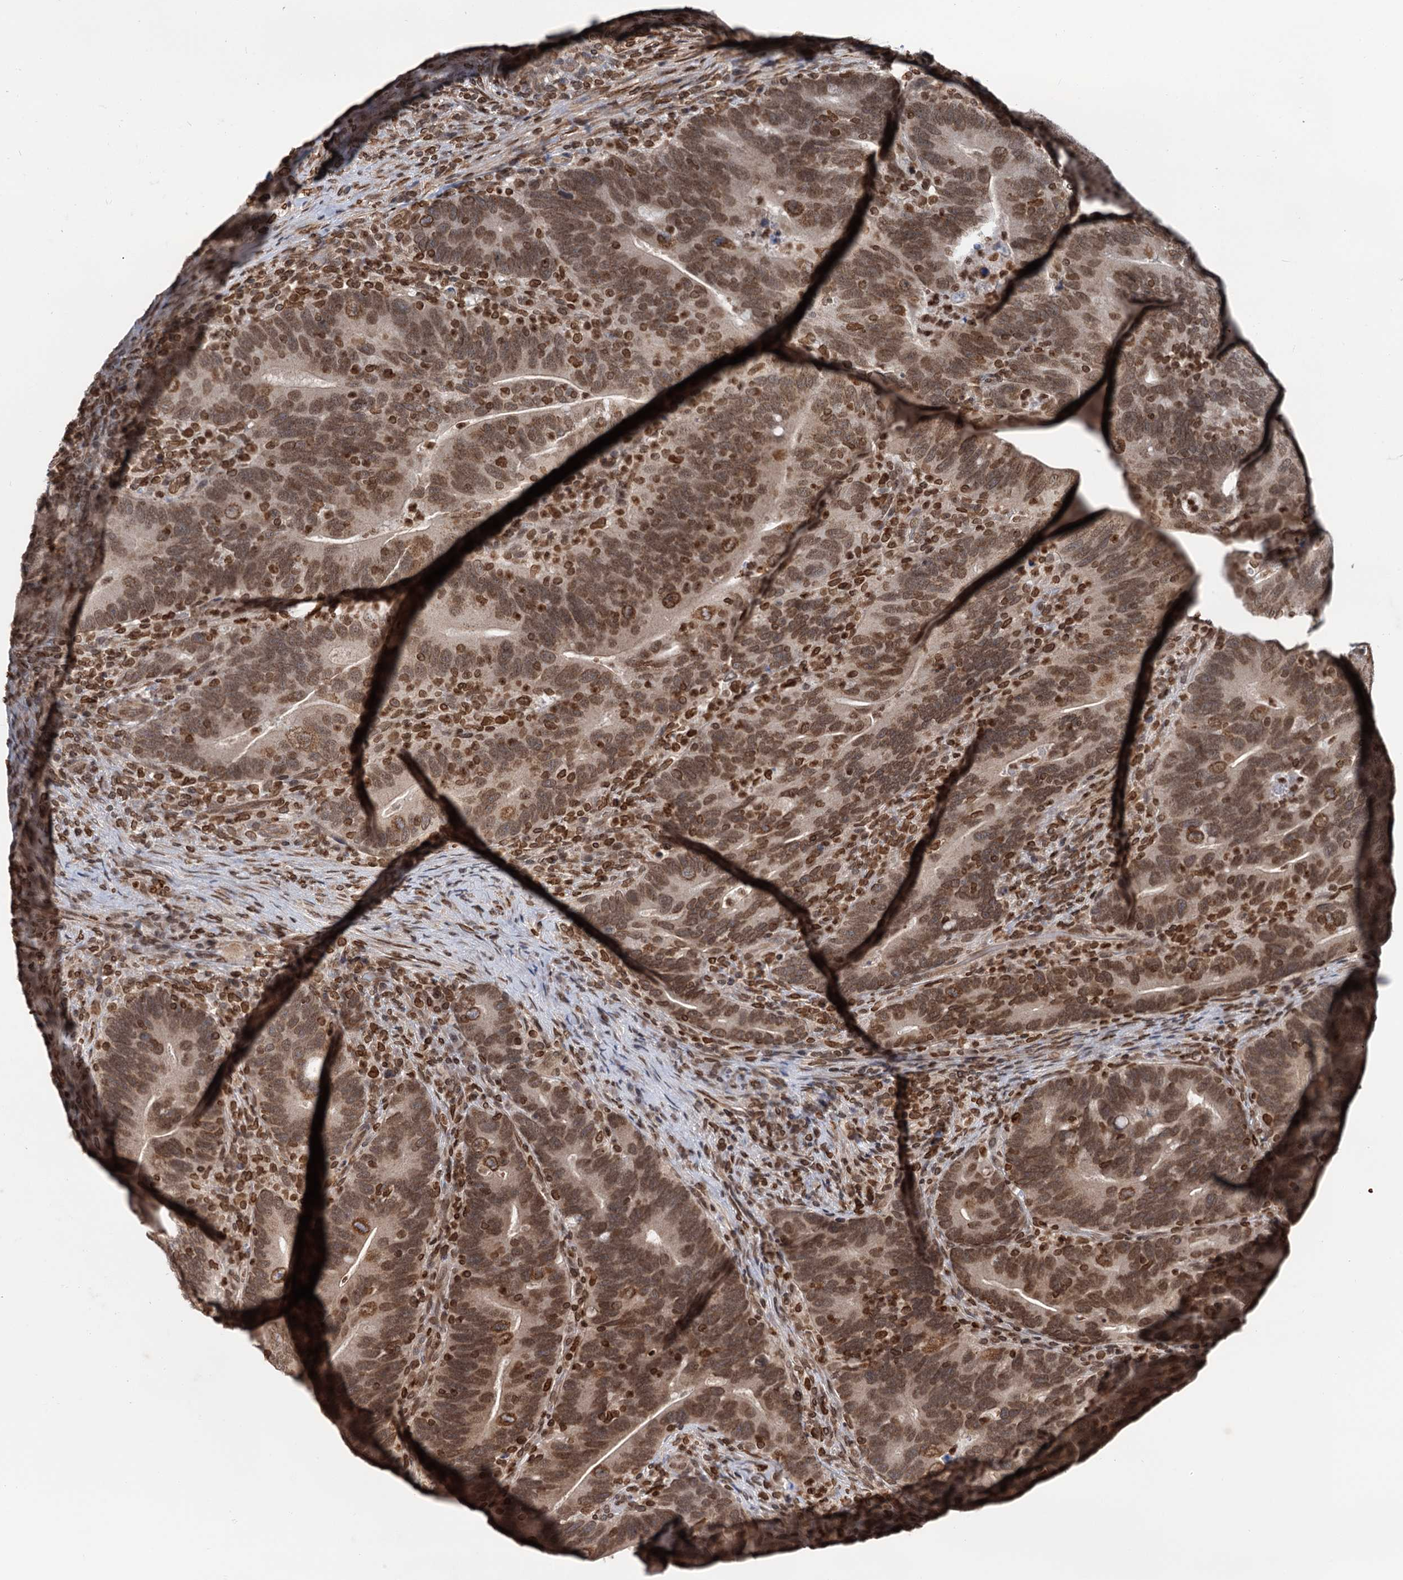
{"staining": {"intensity": "moderate", "quantity": ">75%", "location": "nuclear"}, "tissue": "colorectal cancer", "cell_type": "Tumor cells", "image_type": "cancer", "snomed": [{"axis": "morphology", "description": "Adenocarcinoma, NOS"}, {"axis": "topography", "description": "Colon"}], "caption": "The photomicrograph exhibits immunohistochemical staining of colorectal cancer. There is moderate nuclear staining is present in approximately >75% of tumor cells.", "gene": "ZC3H13", "patient": {"sex": "female", "age": 66}}